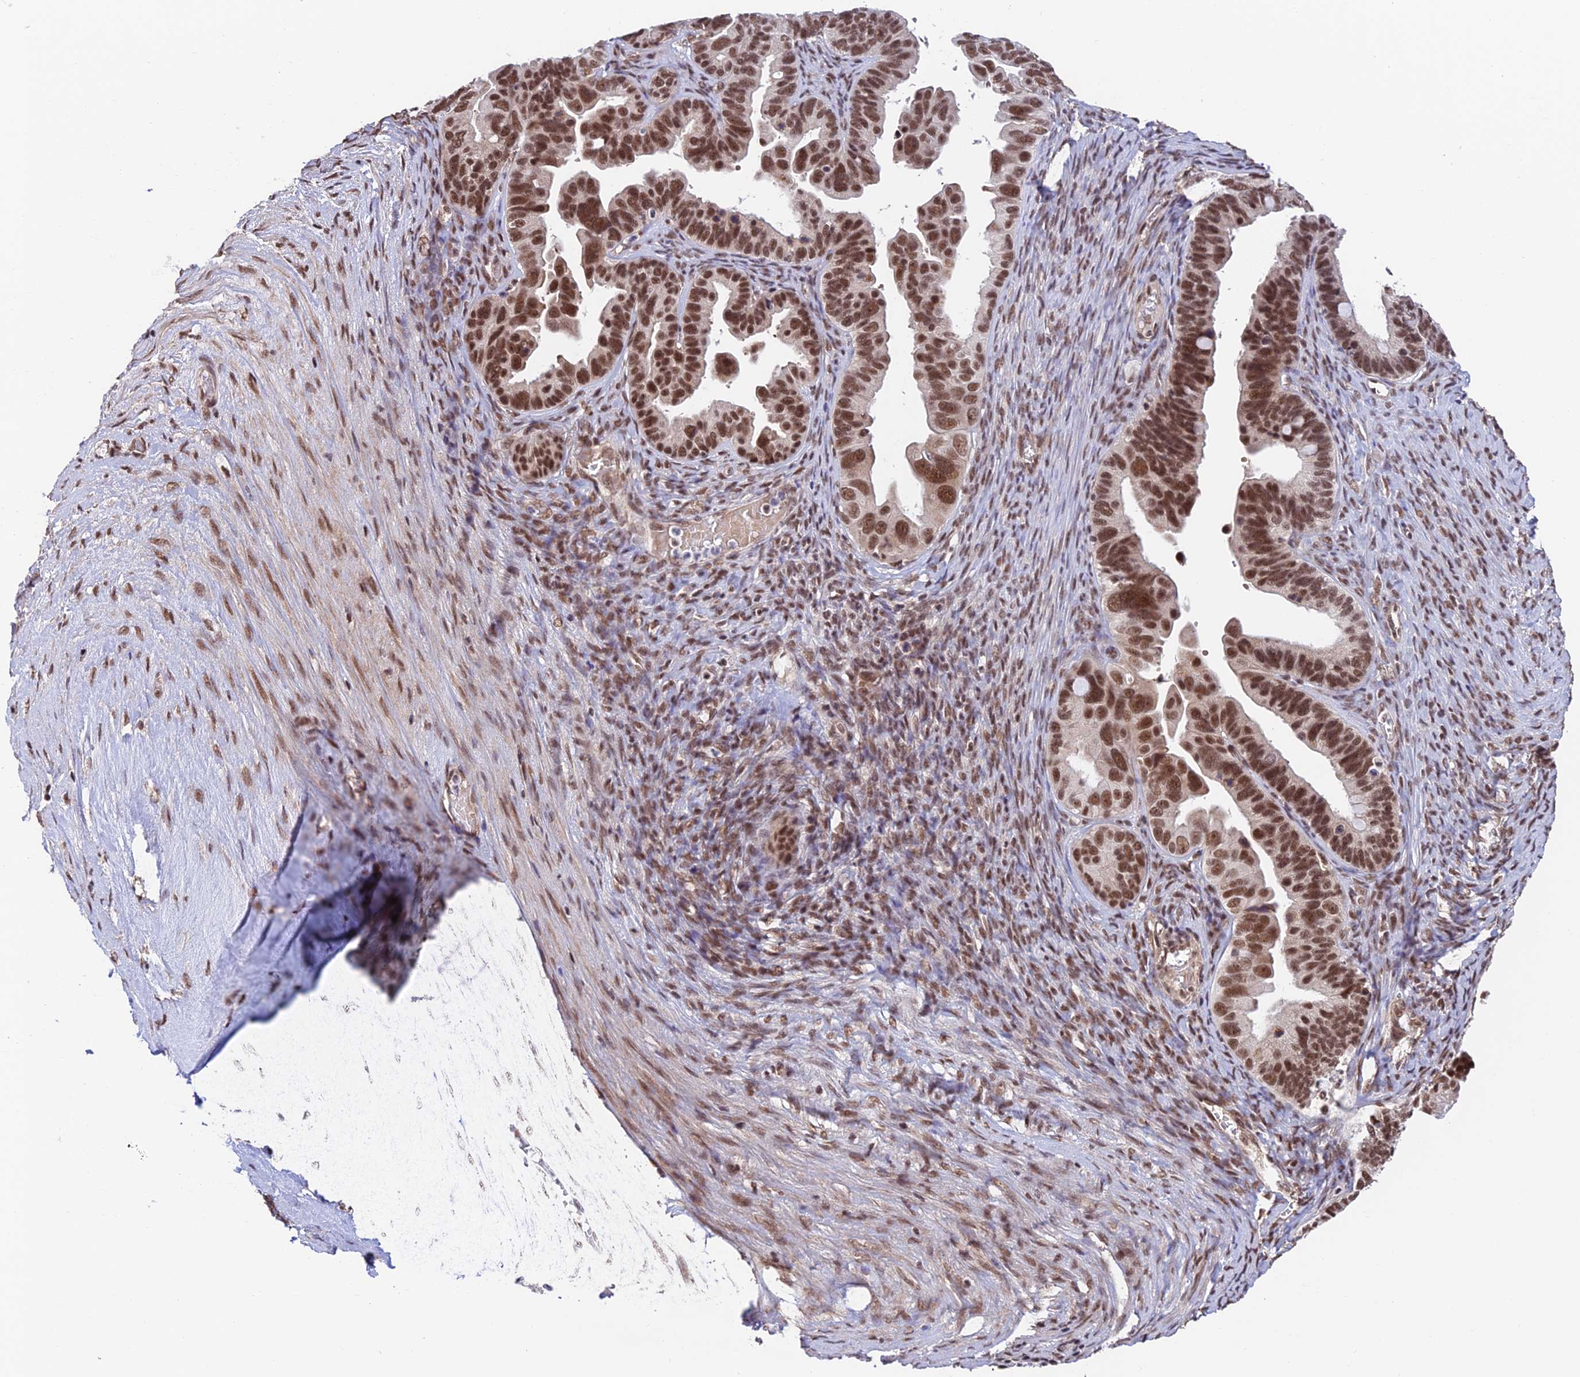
{"staining": {"intensity": "strong", "quantity": ">75%", "location": "nuclear"}, "tissue": "ovarian cancer", "cell_type": "Tumor cells", "image_type": "cancer", "snomed": [{"axis": "morphology", "description": "Cystadenocarcinoma, serous, NOS"}, {"axis": "topography", "description": "Ovary"}], "caption": "High-magnification brightfield microscopy of ovarian cancer stained with DAB (3,3'-diaminobenzidine) (brown) and counterstained with hematoxylin (blue). tumor cells exhibit strong nuclear staining is identified in approximately>75% of cells. The staining was performed using DAB (3,3'-diaminobenzidine) to visualize the protein expression in brown, while the nuclei were stained in blue with hematoxylin (Magnification: 20x).", "gene": "RBM42", "patient": {"sex": "female", "age": 56}}